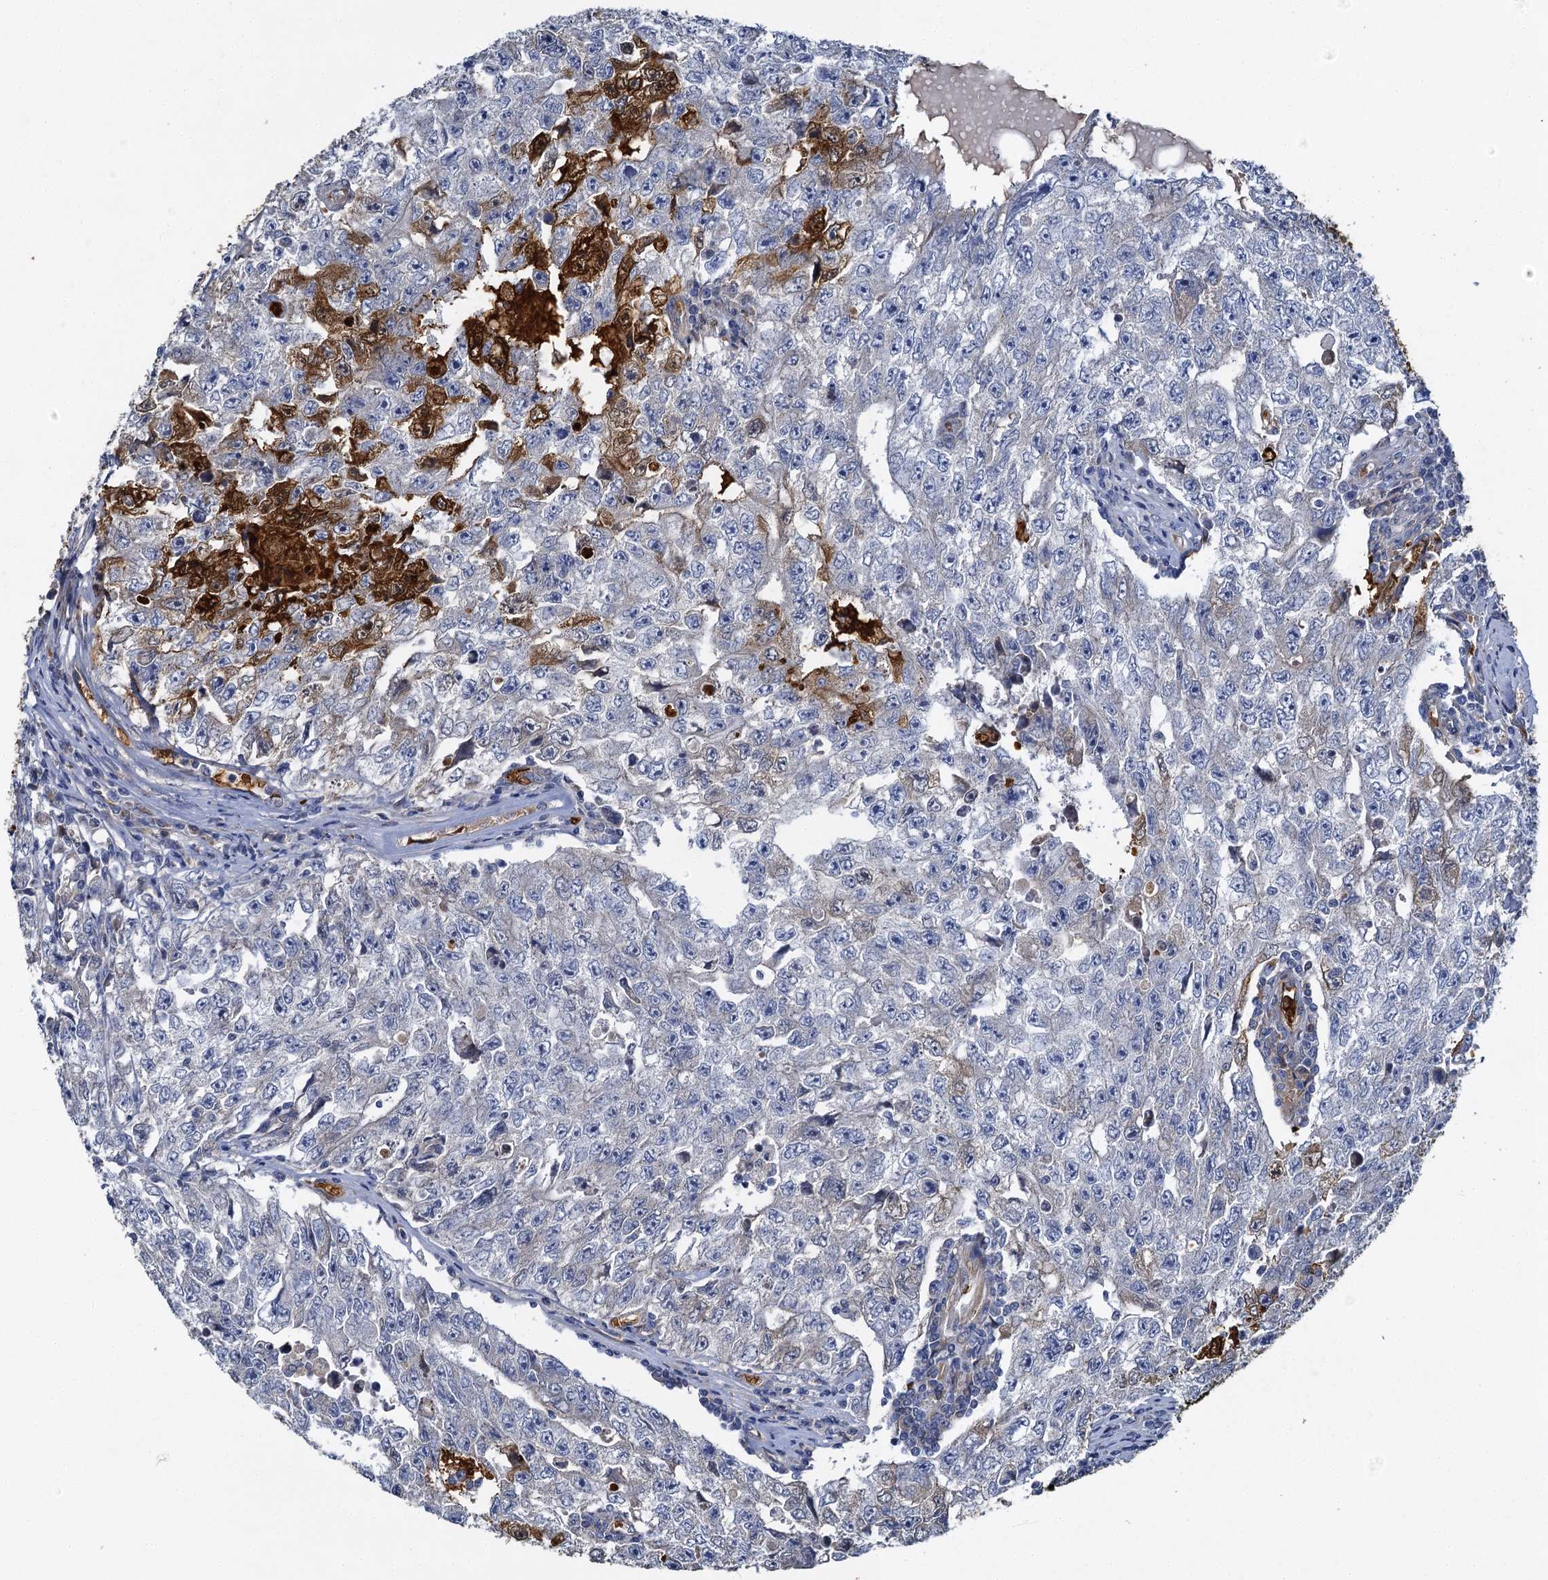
{"staining": {"intensity": "negative", "quantity": "none", "location": "none"}, "tissue": "testis cancer", "cell_type": "Tumor cells", "image_type": "cancer", "snomed": [{"axis": "morphology", "description": "Carcinoma, Embryonal, NOS"}, {"axis": "topography", "description": "Testis"}], "caption": "DAB (3,3'-diaminobenzidine) immunohistochemical staining of human testis cancer (embryonal carcinoma) reveals no significant staining in tumor cells. The staining is performed using DAB brown chromogen with nuclei counter-stained in using hematoxylin.", "gene": "BCS1L", "patient": {"sex": "male", "age": 17}}